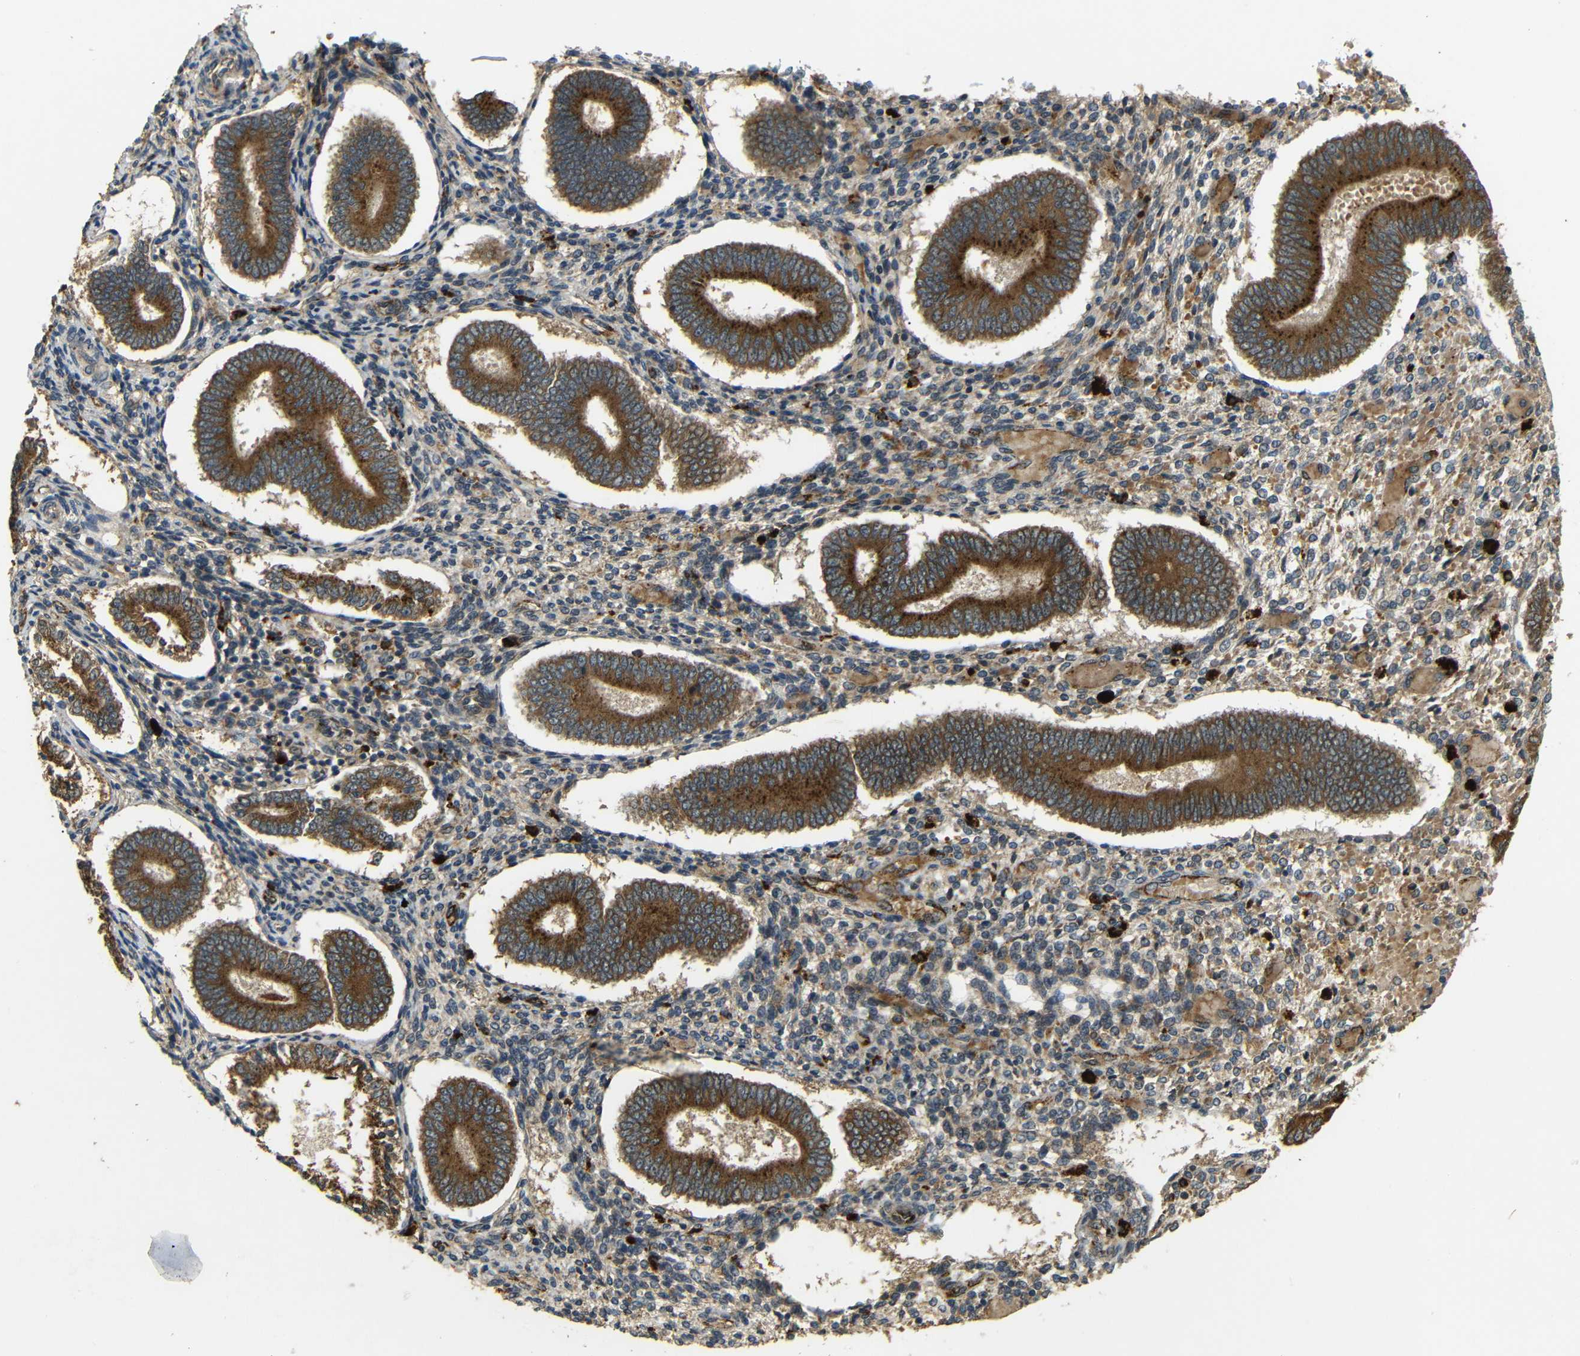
{"staining": {"intensity": "weak", "quantity": ">75%", "location": "cytoplasmic/membranous"}, "tissue": "endometrium", "cell_type": "Cells in endometrial stroma", "image_type": "normal", "snomed": [{"axis": "morphology", "description": "Normal tissue, NOS"}, {"axis": "topography", "description": "Endometrium"}], "caption": "Protein staining by immunohistochemistry (IHC) displays weak cytoplasmic/membranous staining in about >75% of cells in endometrial stroma in normal endometrium. The protein is shown in brown color, while the nuclei are stained blue.", "gene": "ATP7A", "patient": {"sex": "female", "age": 42}}